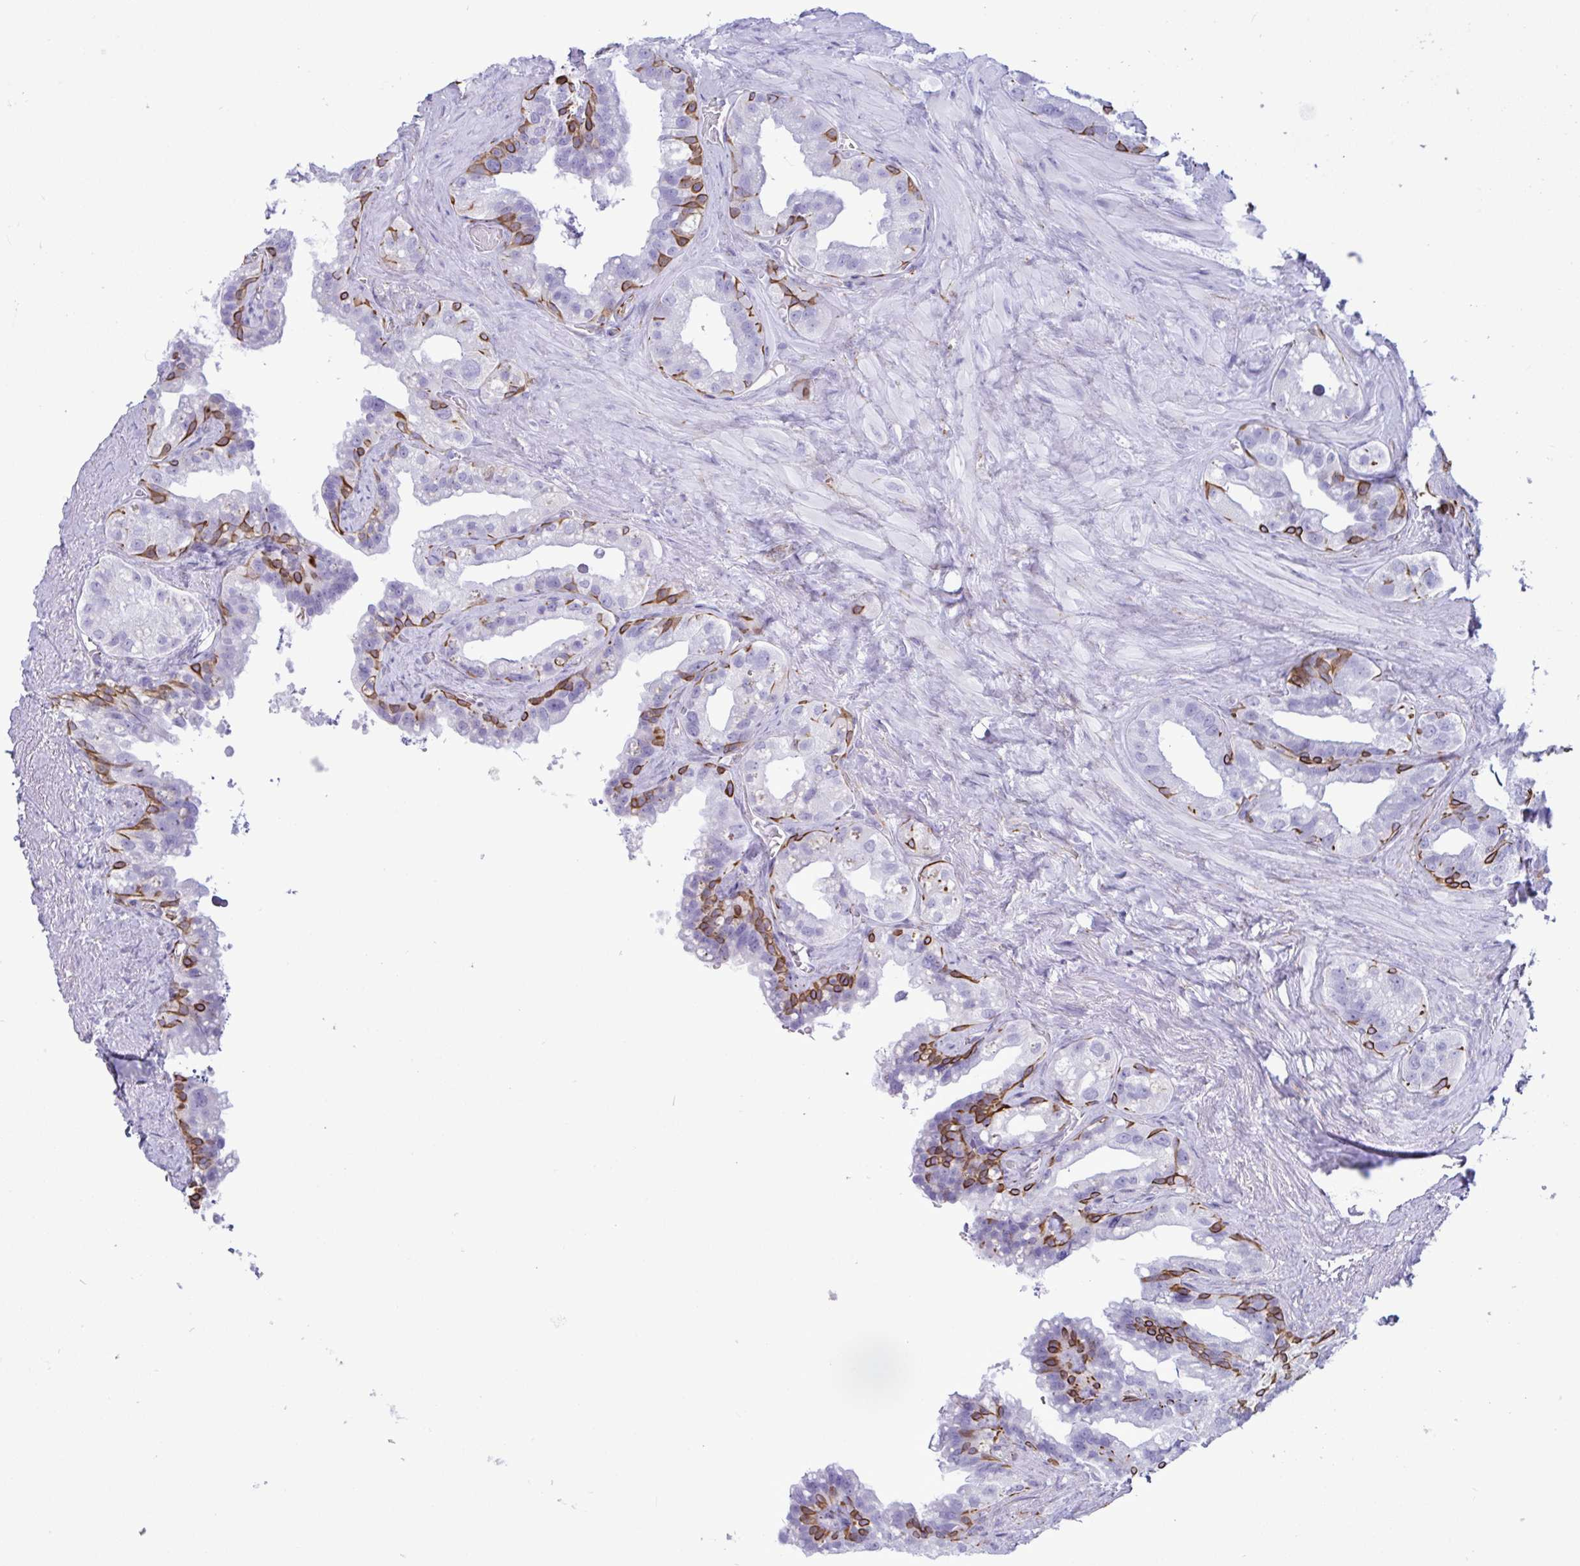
{"staining": {"intensity": "strong", "quantity": "<25%", "location": "cytoplasmic/membranous"}, "tissue": "seminal vesicle", "cell_type": "Glandular cells", "image_type": "normal", "snomed": [{"axis": "morphology", "description": "Normal tissue, NOS"}, {"axis": "topography", "description": "Seminal veicle"}, {"axis": "topography", "description": "Peripheral nerve tissue"}], "caption": "Immunohistochemistry of unremarkable seminal vesicle displays medium levels of strong cytoplasmic/membranous staining in approximately <25% of glandular cells.", "gene": "SMAD5", "patient": {"sex": "male", "age": 76}}